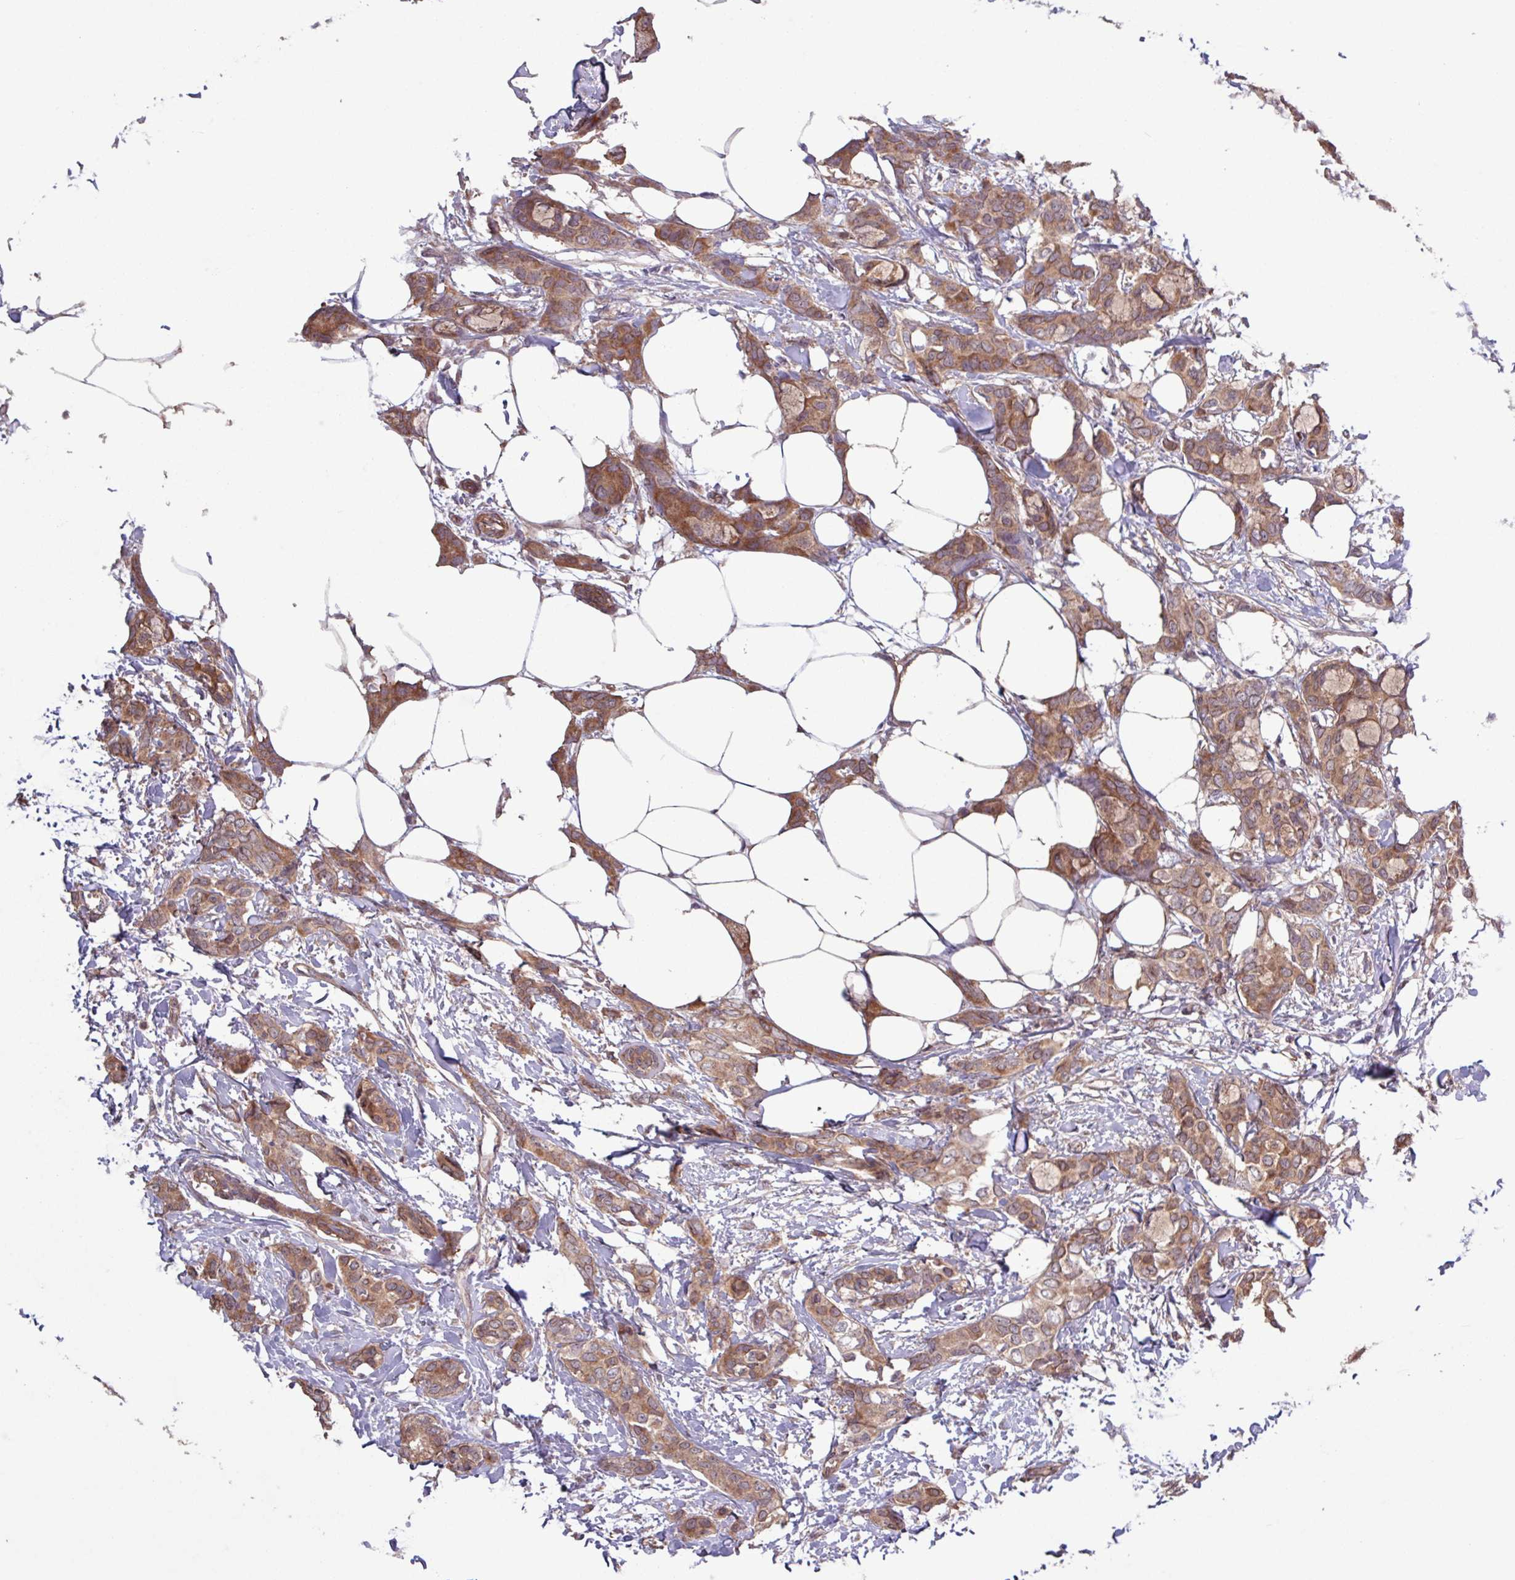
{"staining": {"intensity": "moderate", "quantity": ">75%", "location": "cytoplasmic/membranous"}, "tissue": "breast cancer", "cell_type": "Tumor cells", "image_type": "cancer", "snomed": [{"axis": "morphology", "description": "Duct carcinoma"}, {"axis": "topography", "description": "Breast"}], "caption": "This histopathology image displays immunohistochemistry (IHC) staining of breast cancer (invasive ductal carcinoma), with medium moderate cytoplasmic/membranous expression in approximately >75% of tumor cells.", "gene": "TRABD2A", "patient": {"sex": "female", "age": 73}}